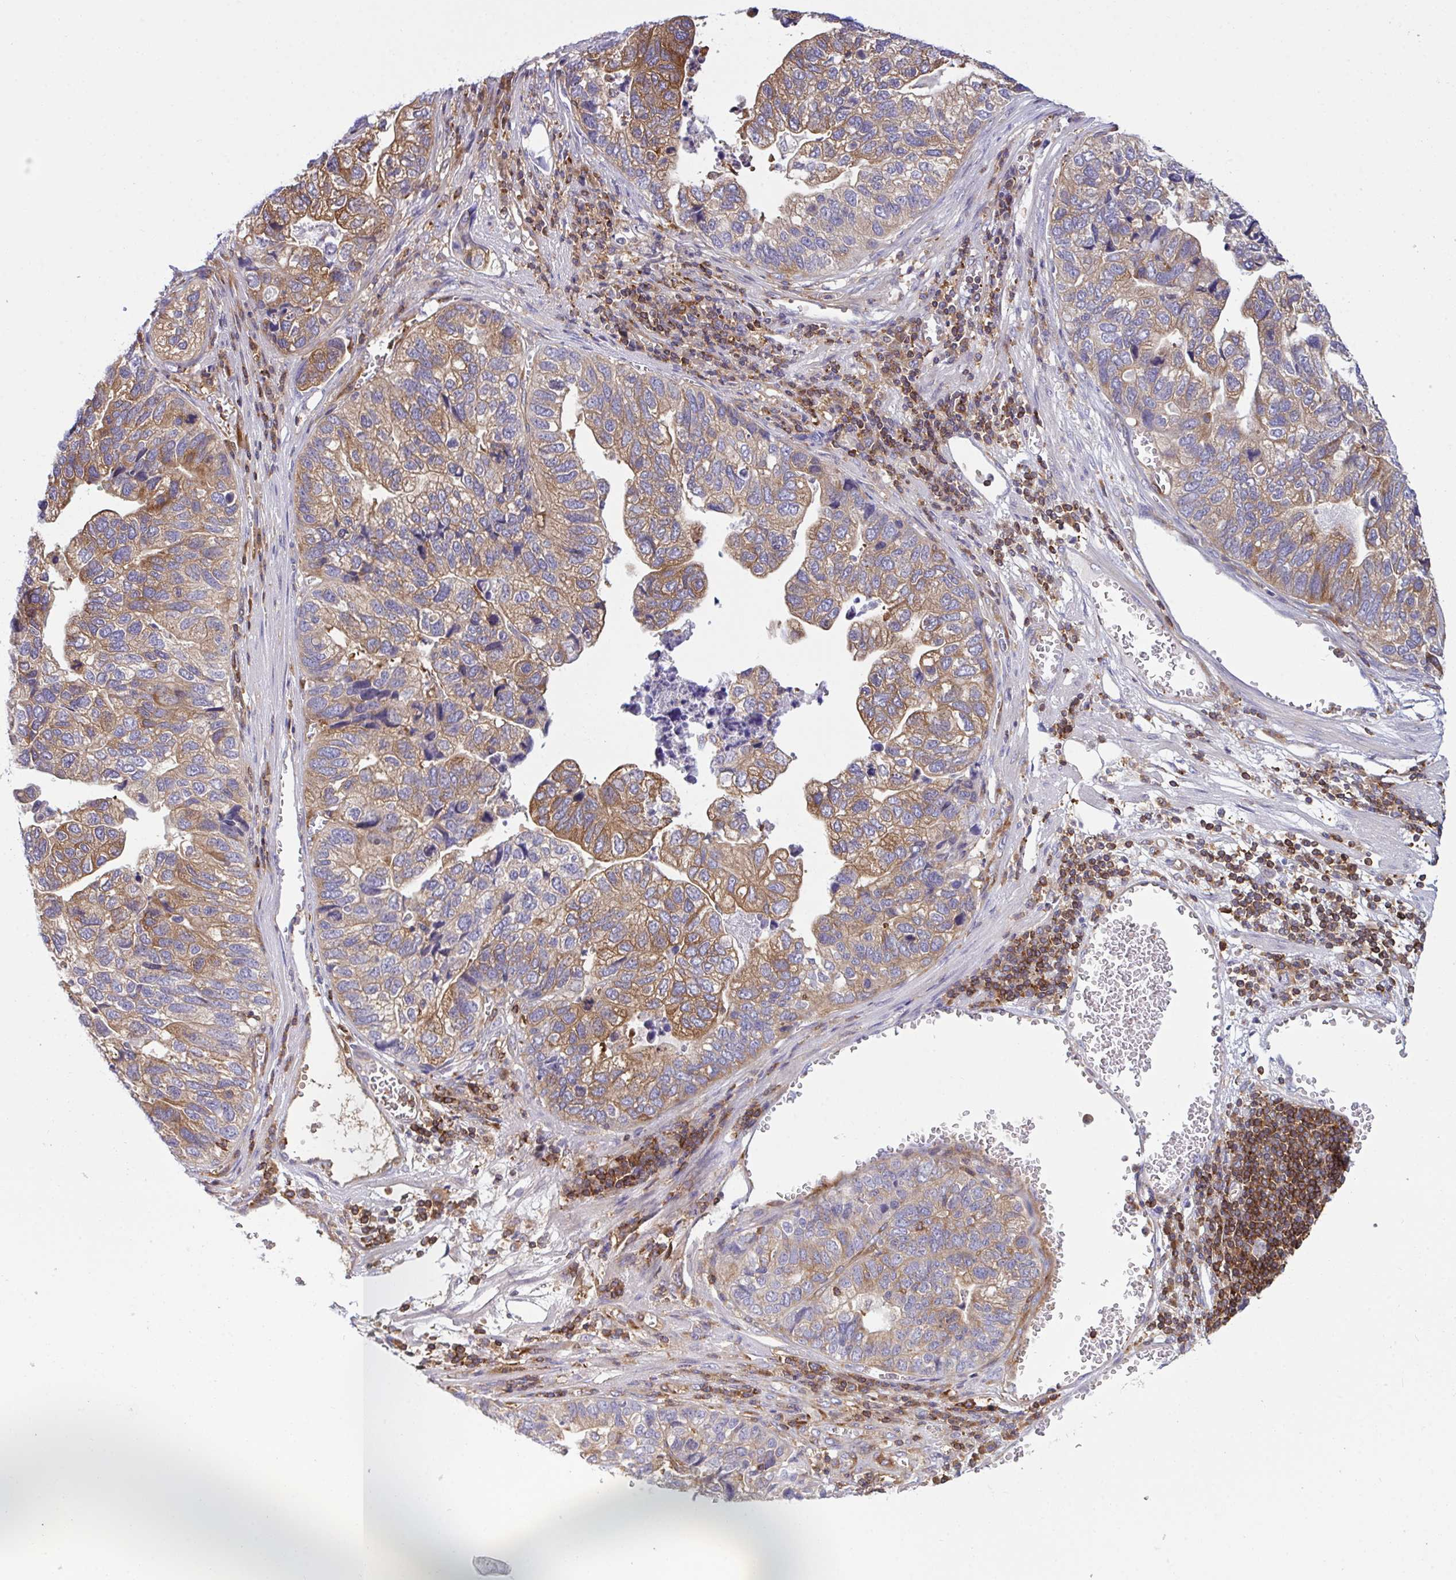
{"staining": {"intensity": "moderate", "quantity": ">75%", "location": "cytoplasmic/membranous"}, "tissue": "stomach cancer", "cell_type": "Tumor cells", "image_type": "cancer", "snomed": [{"axis": "morphology", "description": "Adenocarcinoma, NOS"}, {"axis": "topography", "description": "Stomach, upper"}], "caption": "Protein analysis of stomach cancer tissue exhibits moderate cytoplasmic/membranous staining in approximately >75% of tumor cells. Nuclei are stained in blue.", "gene": "TSC22D3", "patient": {"sex": "female", "age": 67}}